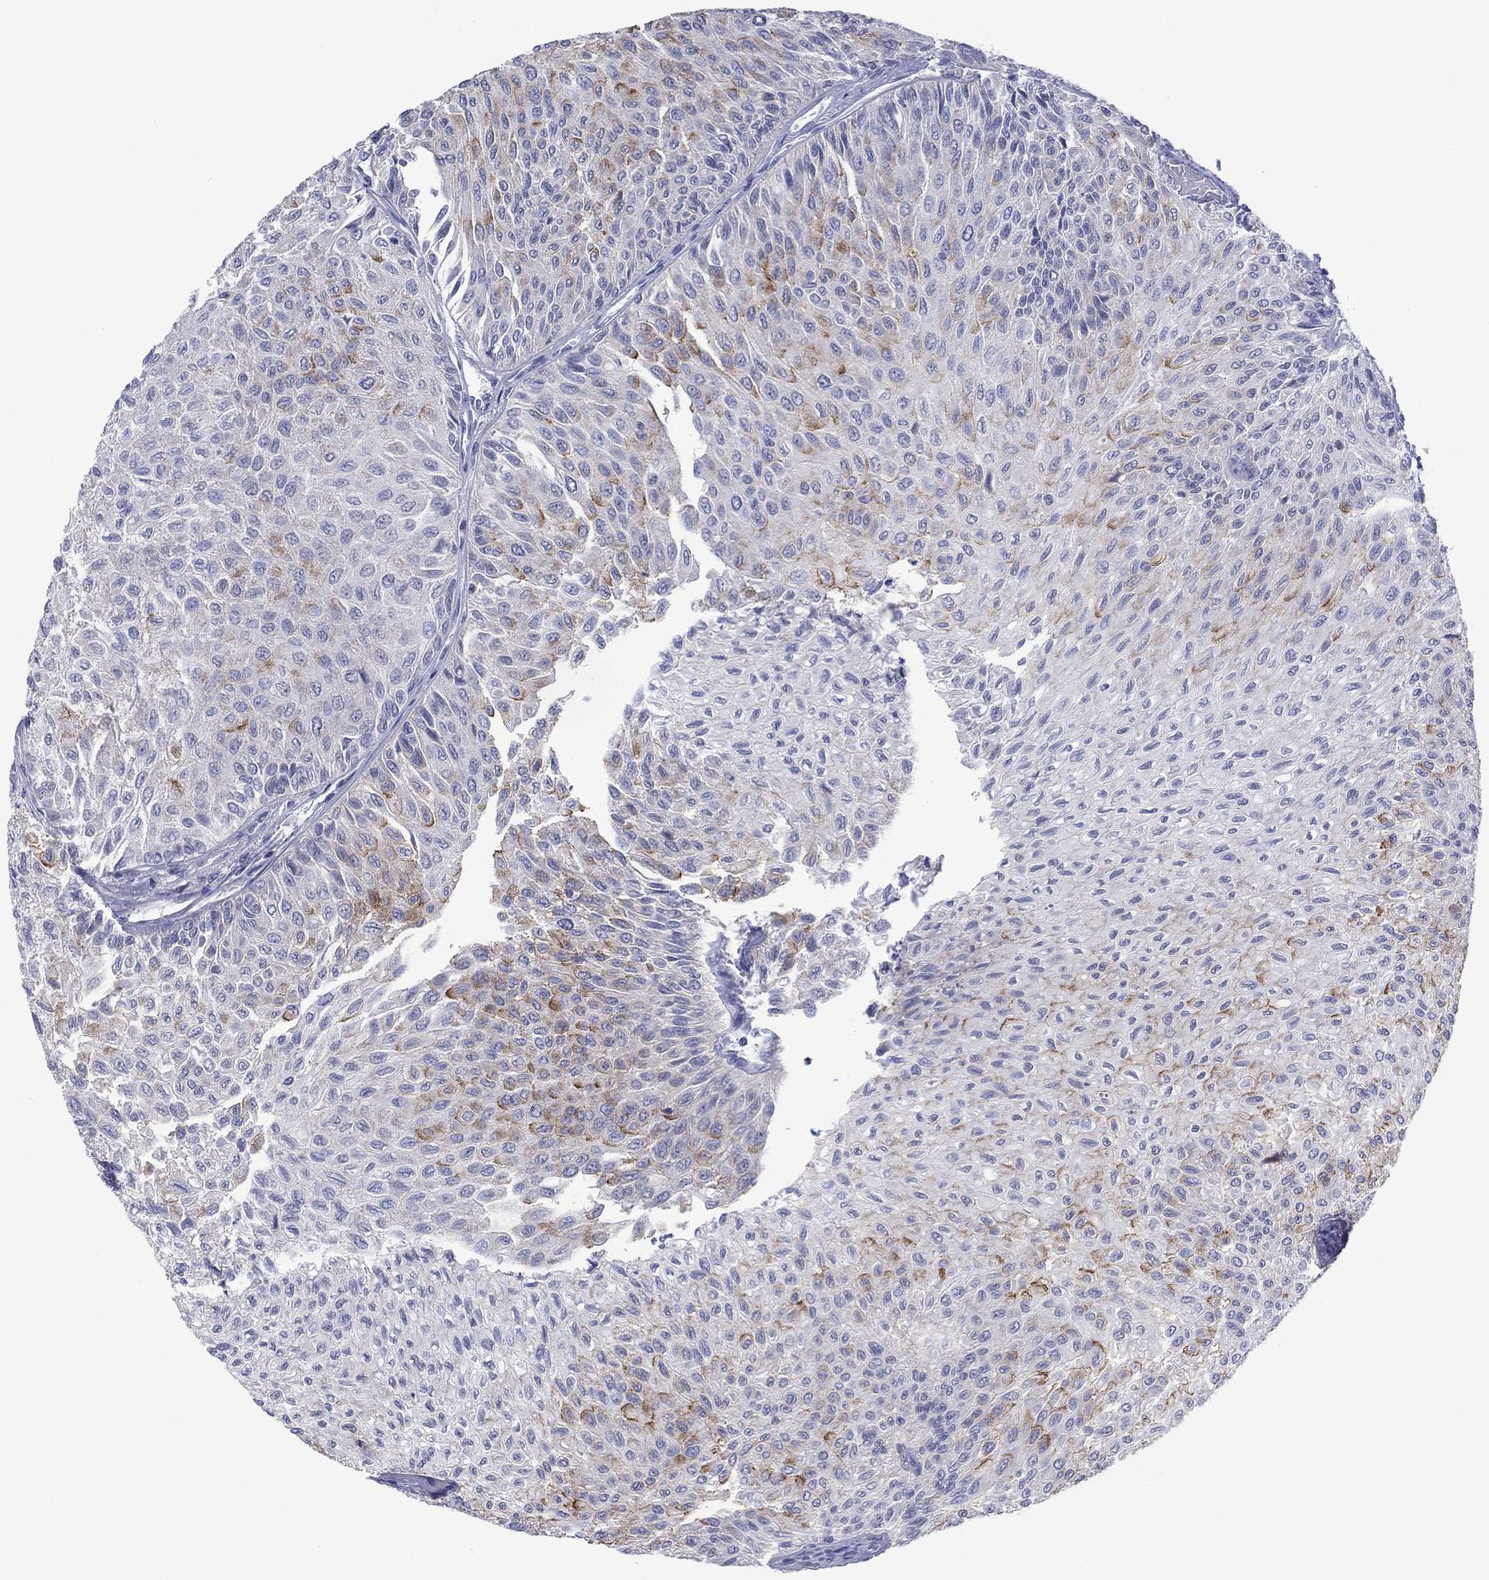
{"staining": {"intensity": "strong", "quantity": "<25%", "location": "cytoplasmic/membranous"}, "tissue": "urothelial cancer", "cell_type": "Tumor cells", "image_type": "cancer", "snomed": [{"axis": "morphology", "description": "Urothelial carcinoma, Low grade"}, {"axis": "topography", "description": "Urinary bladder"}], "caption": "Immunohistochemical staining of human low-grade urothelial carcinoma reveals strong cytoplasmic/membranous protein positivity in approximately <25% of tumor cells.", "gene": "FER1L6", "patient": {"sex": "male", "age": 78}}